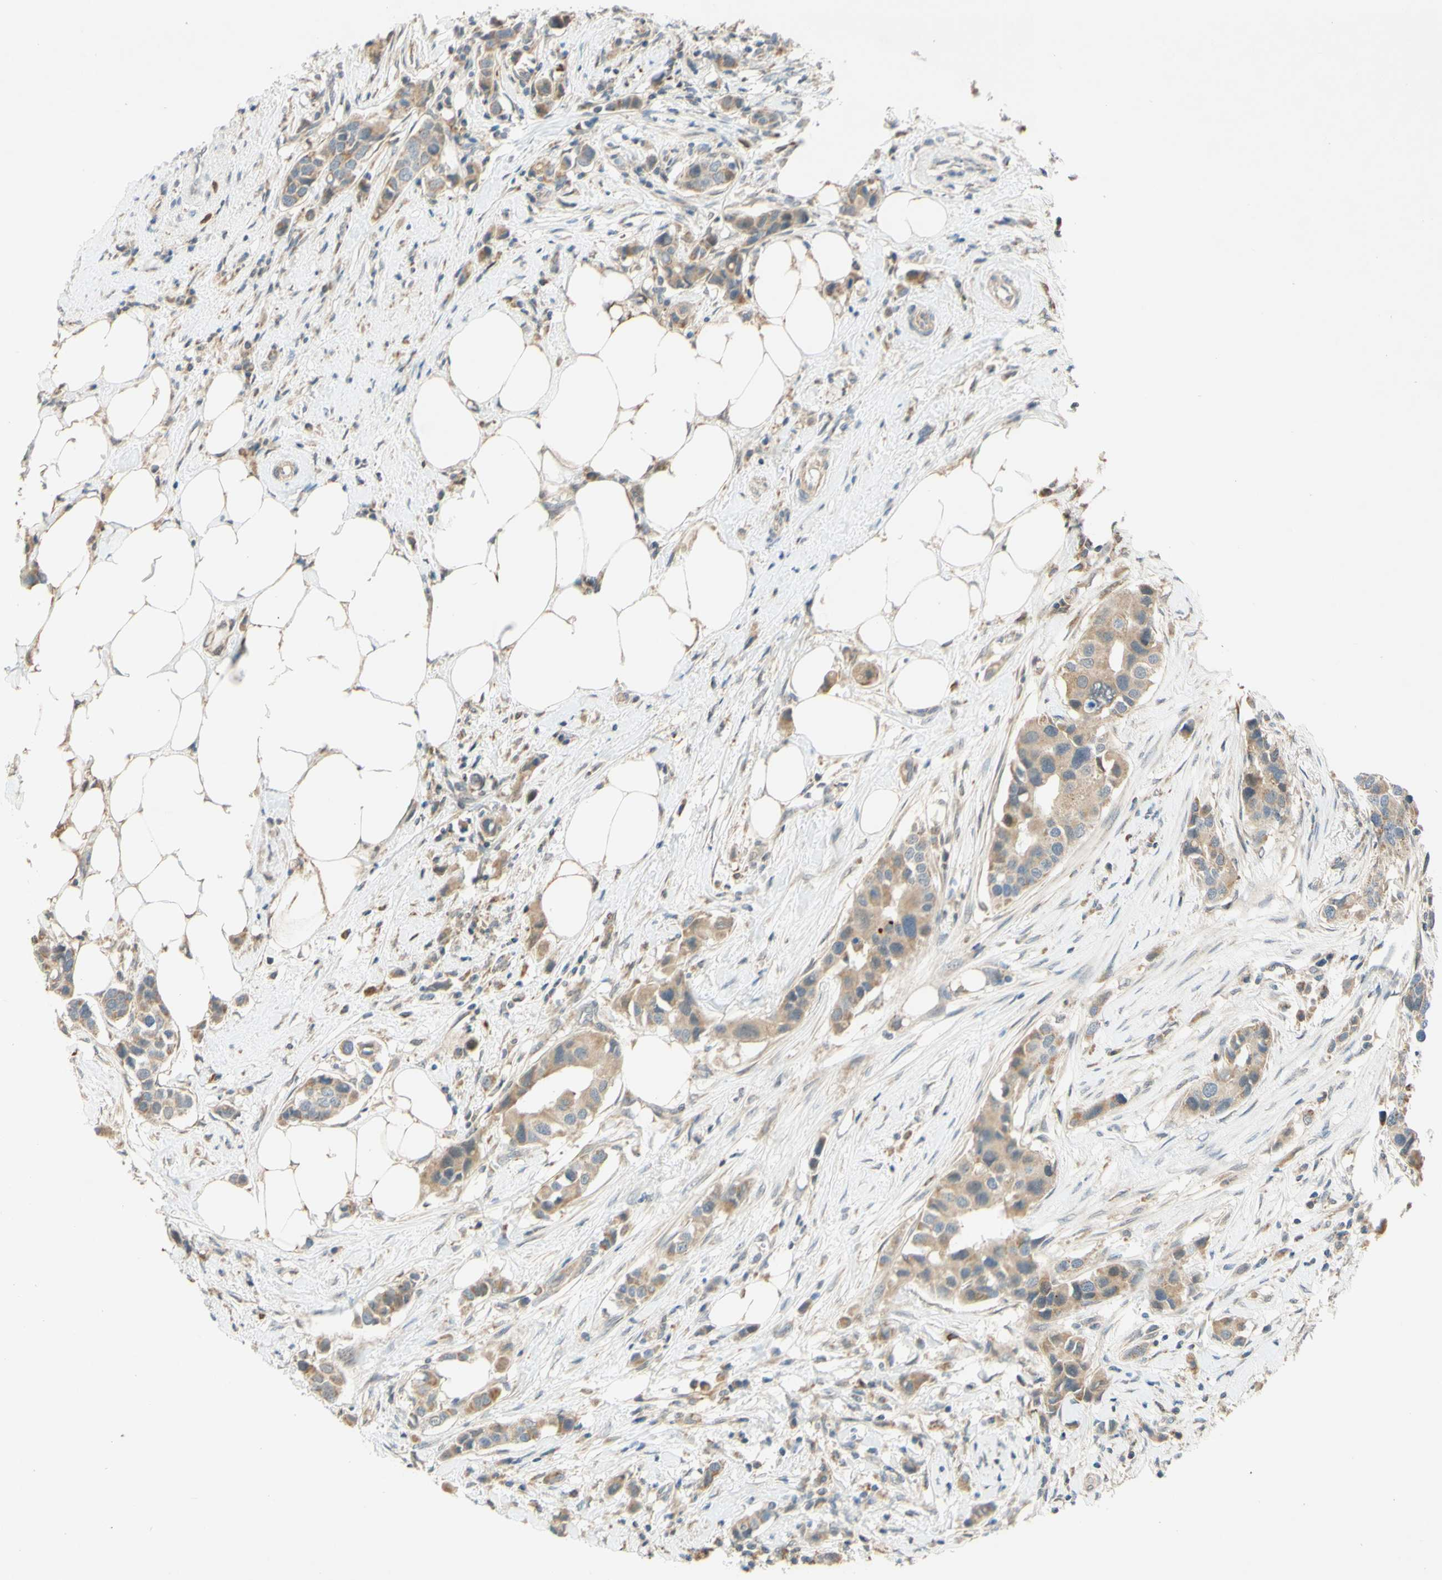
{"staining": {"intensity": "moderate", "quantity": ">75%", "location": "cytoplasmic/membranous"}, "tissue": "breast cancer", "cell_type": "Tumor cells", "image_type": "cancer", "snomed": [{"axis": "morphology", "description": "Normal tissue, NOS"}, {"axis": "morphology", "description": "Duct carcinoma"}, {"axis": "topography", "description": "Breast"}], "caption": "Tumor cells show moderate cytoplasmic/membranous expression in about >75% of cells in breast cancer (infiltrating ductal carcinoma).", "gene": "GATA1", "patient": {"sex": "female", "age": 50}}